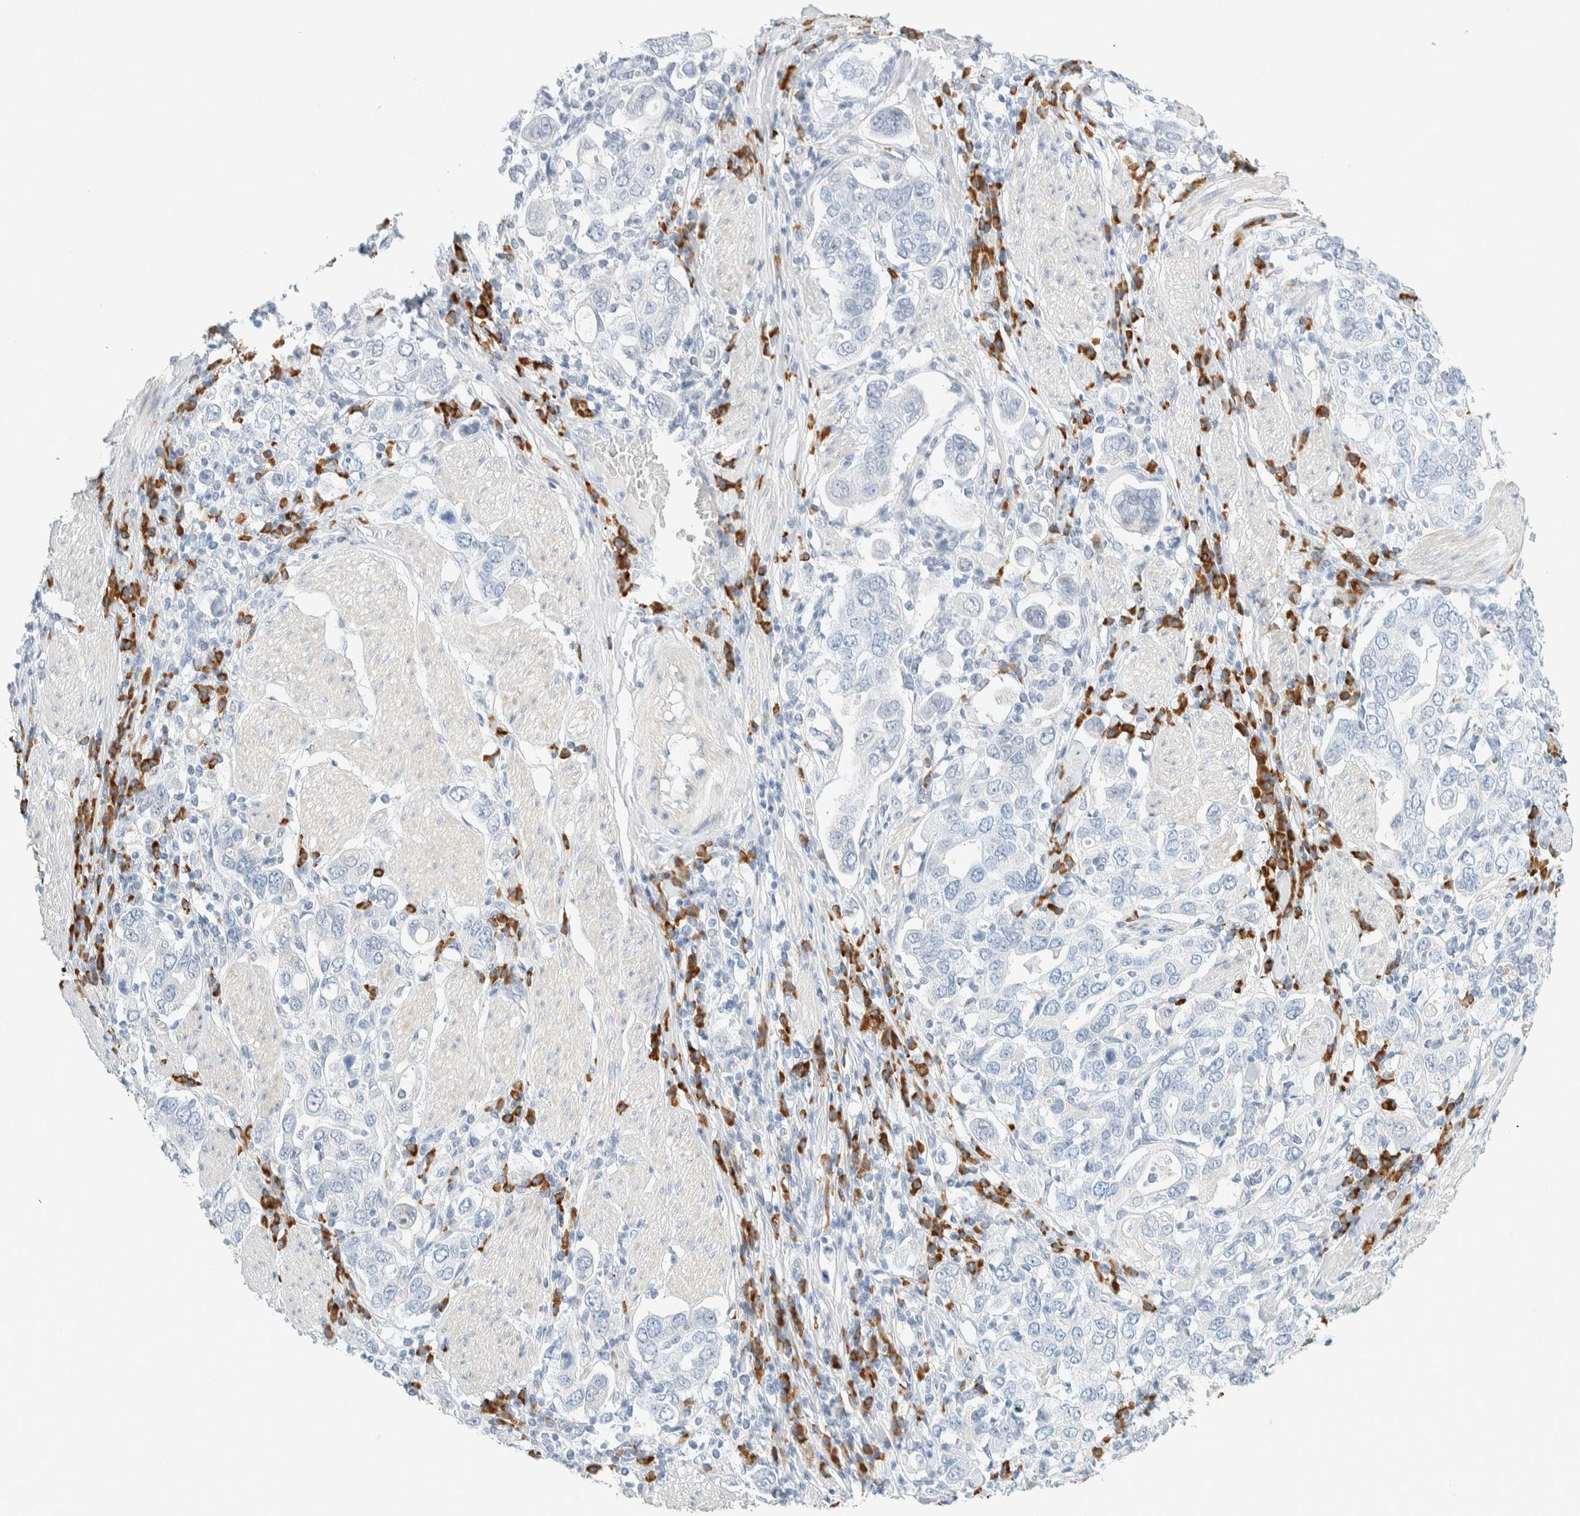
{"staining": {"intensity": "negative", "quantity": "none", "location": "none"}, "tissue": "stomach cancer", "cell_type": "Tumor cells", "image_type": "cancer", "snomed": [{"axis": "morphology", "description": "Adenocarcinoma, NOS"}, {"axis": "topography", "description": "Stomach, upper"}], "caption": "This is an IHC micrograph of stomach cancer. There is no expression in tumor cells.", "gene": "ARHGAP27", "patient": {"sex": "male", "age": 62}}